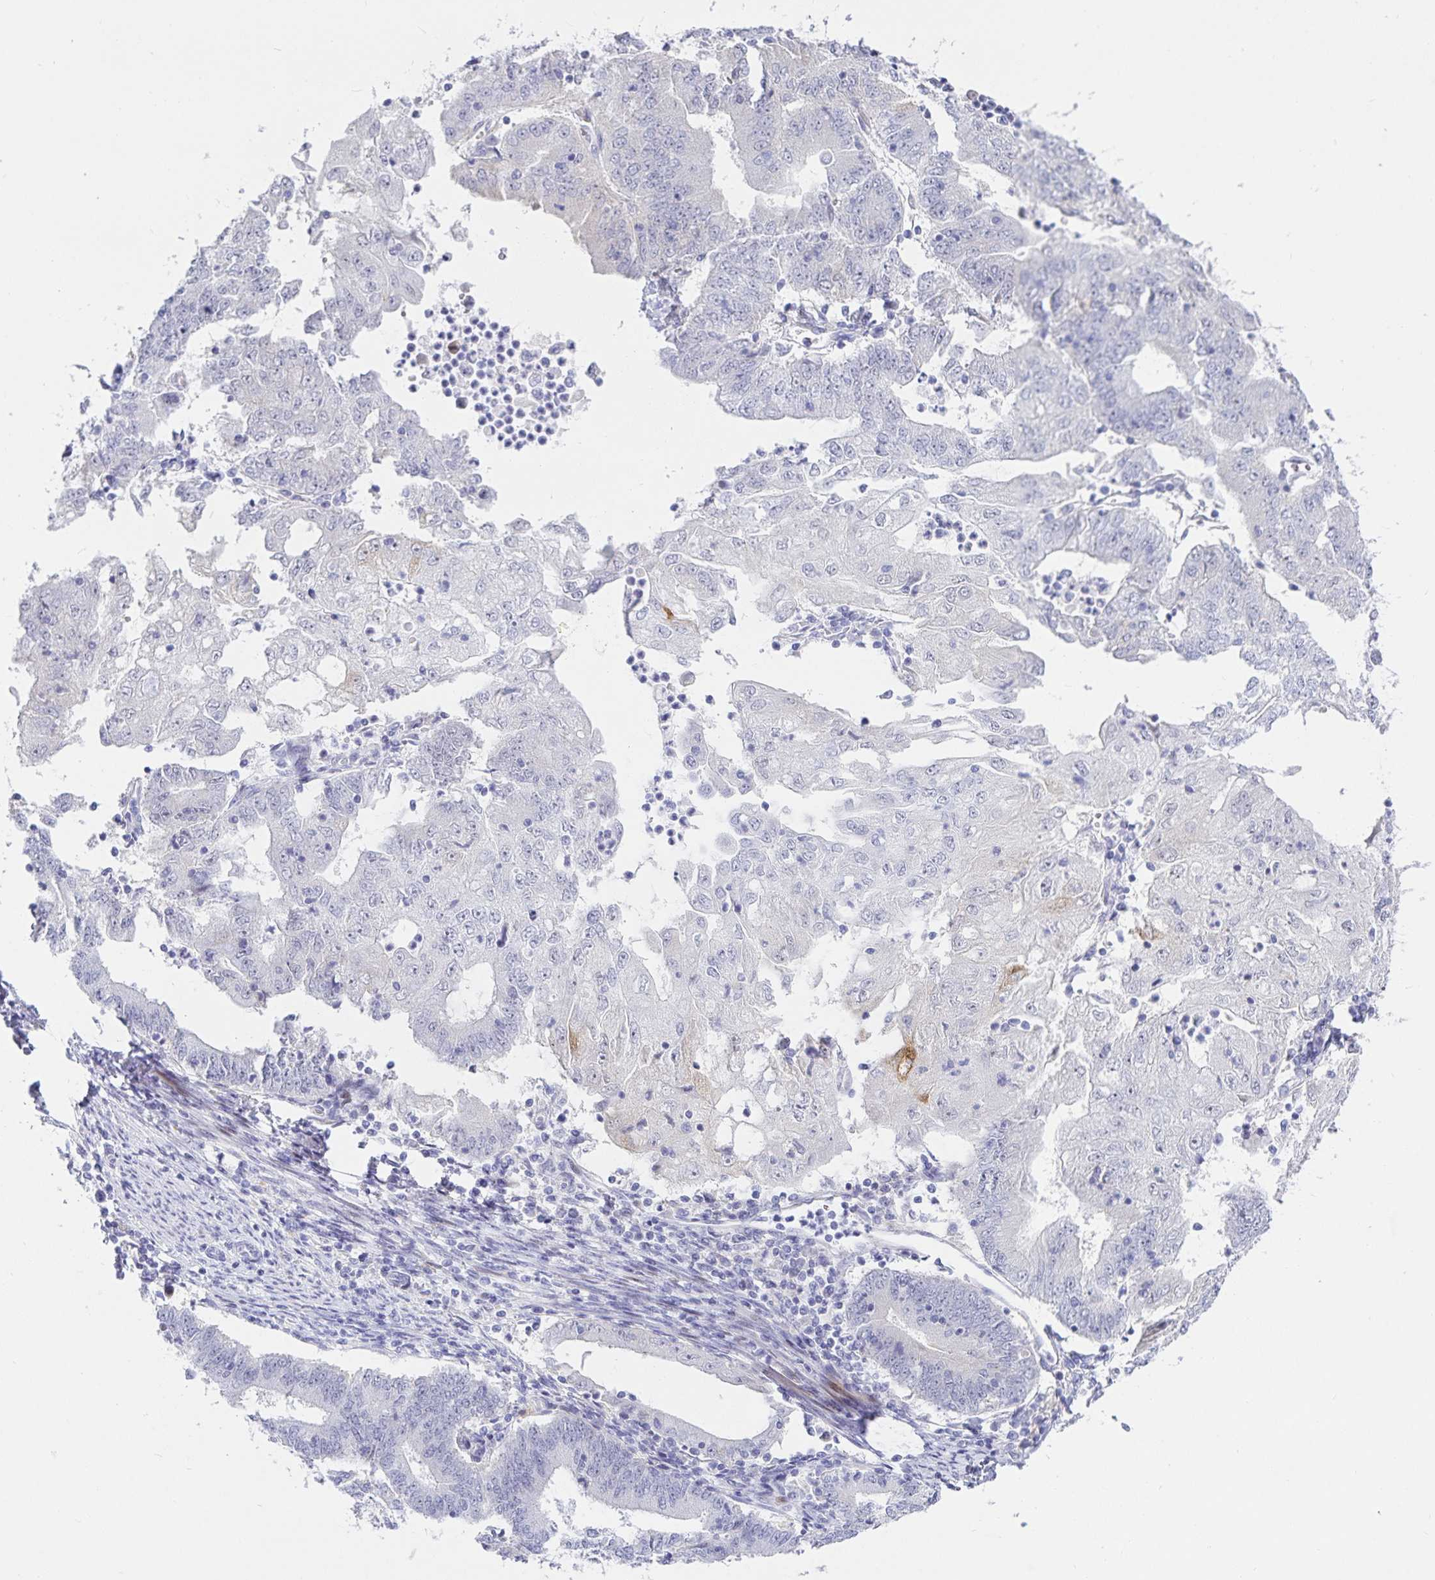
{"staining": {"intensity": "negative", "quantity": "none", "location": "none"}, "tissue": "endometrial cancer", "cell_type": "Tumor cells", "image_type": "cancer", "snomed": [{"axis": "morphology", "description": "Adenocarcinoma, NOS"}, {"axis": "topography", "description": "Endometrium"}], "caption": "Micrograph shows no protein positivity in tumor cells of endometrial cancer (adenocarcinoma) tissue.", "gene": "KBTBD13", "patient": {"sex": "female", "age": 70}}